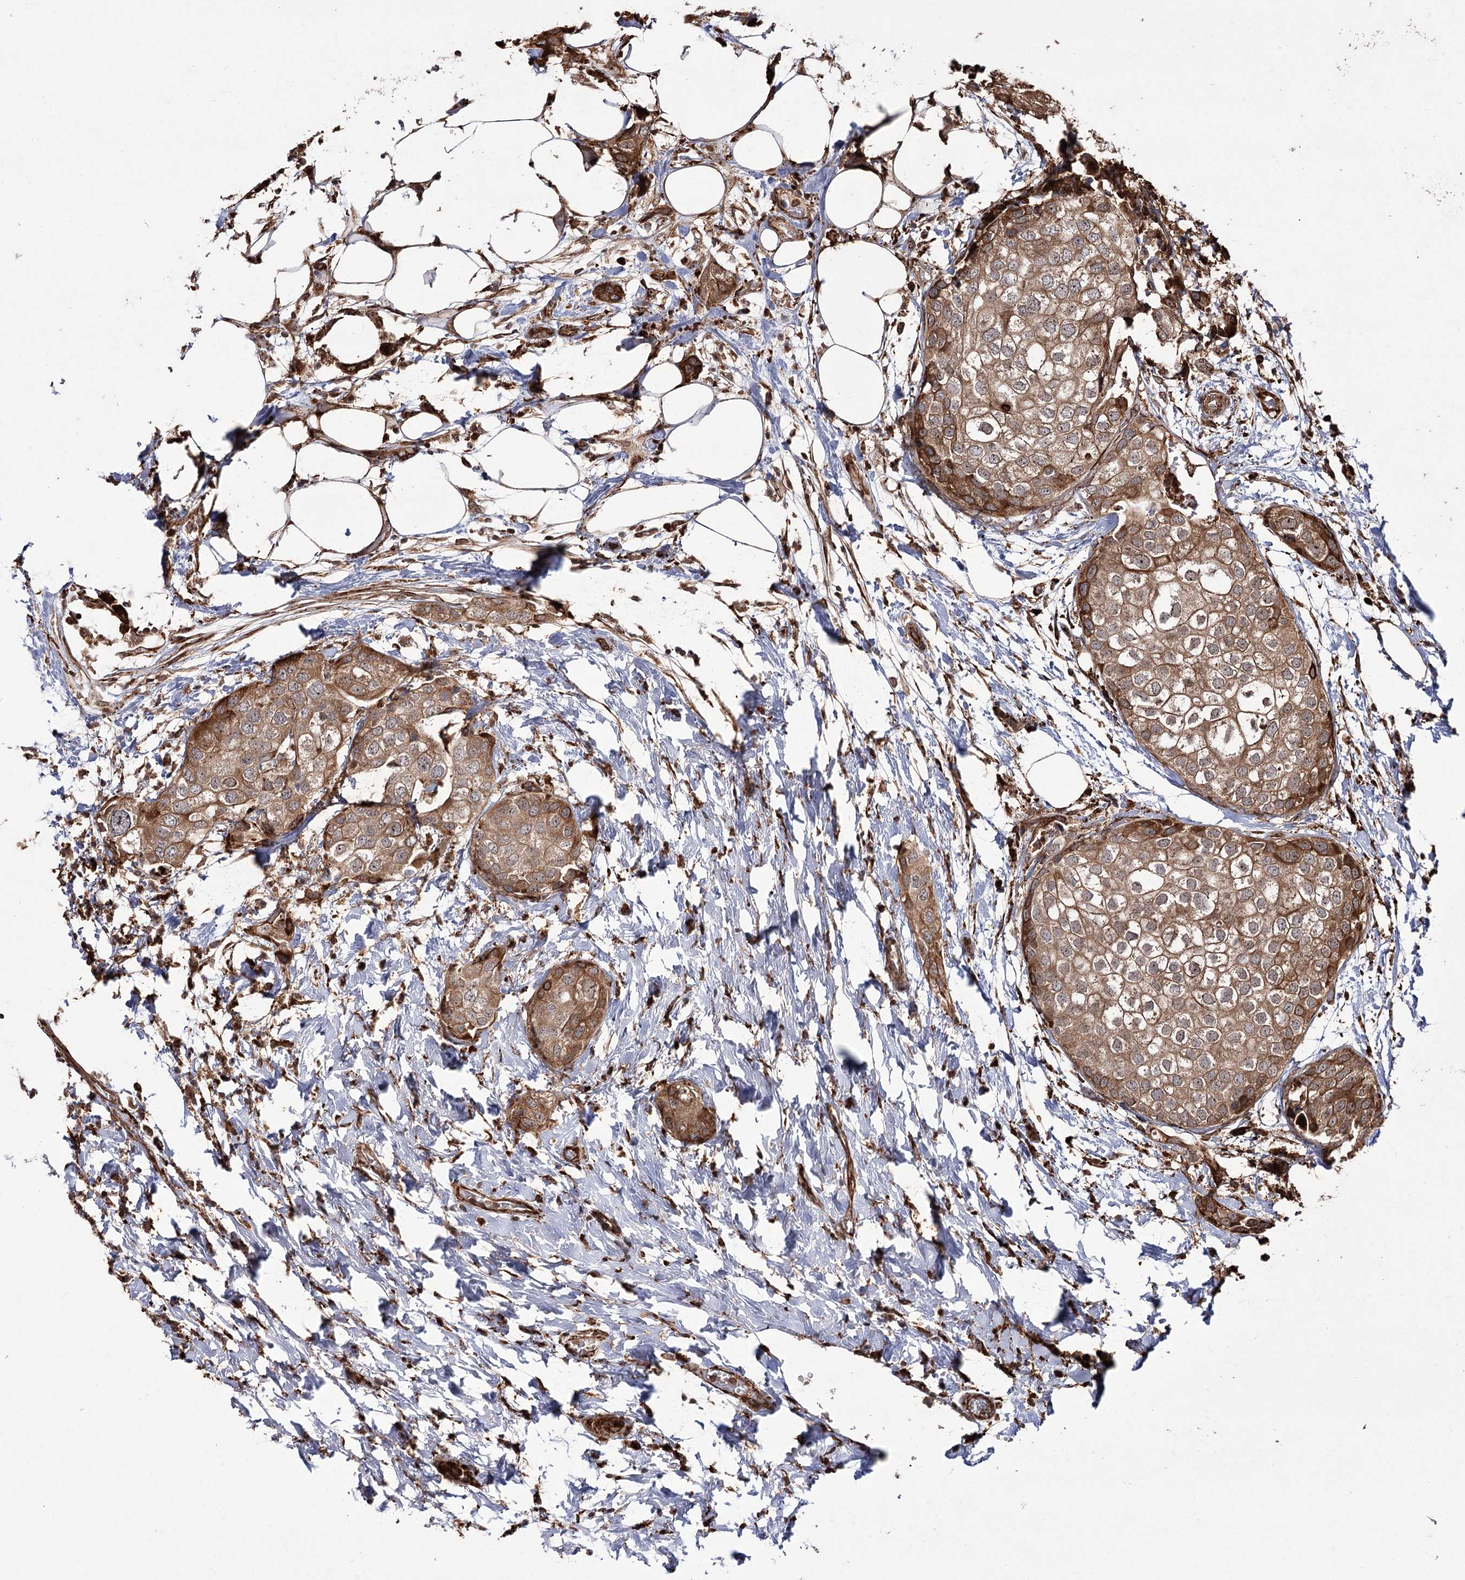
{"staining": {"intensity": "moderate", "quantity": "25%-75%", "location": "cytoplasmic/membranous"}, "tissue": "urothelial cancer", "cell_type": "Tumor cells", "image_type": "cancer", "snomed": [{"axis": "morphology", "description": "Urothelial carcinoma, High grade"}, {"axis": "topography", "description": "Urinary bladder"}], "caption": "IHC histopathology image of human high-grade urothelial carcinoma stained for a protein (brown), which demonstrates medium levels of moderate cytoplasmic/membranous positivity in about 25%-75% of tumor cells.", "gene": "FANCL", "patient": {"sex": "male", "age": 64}}